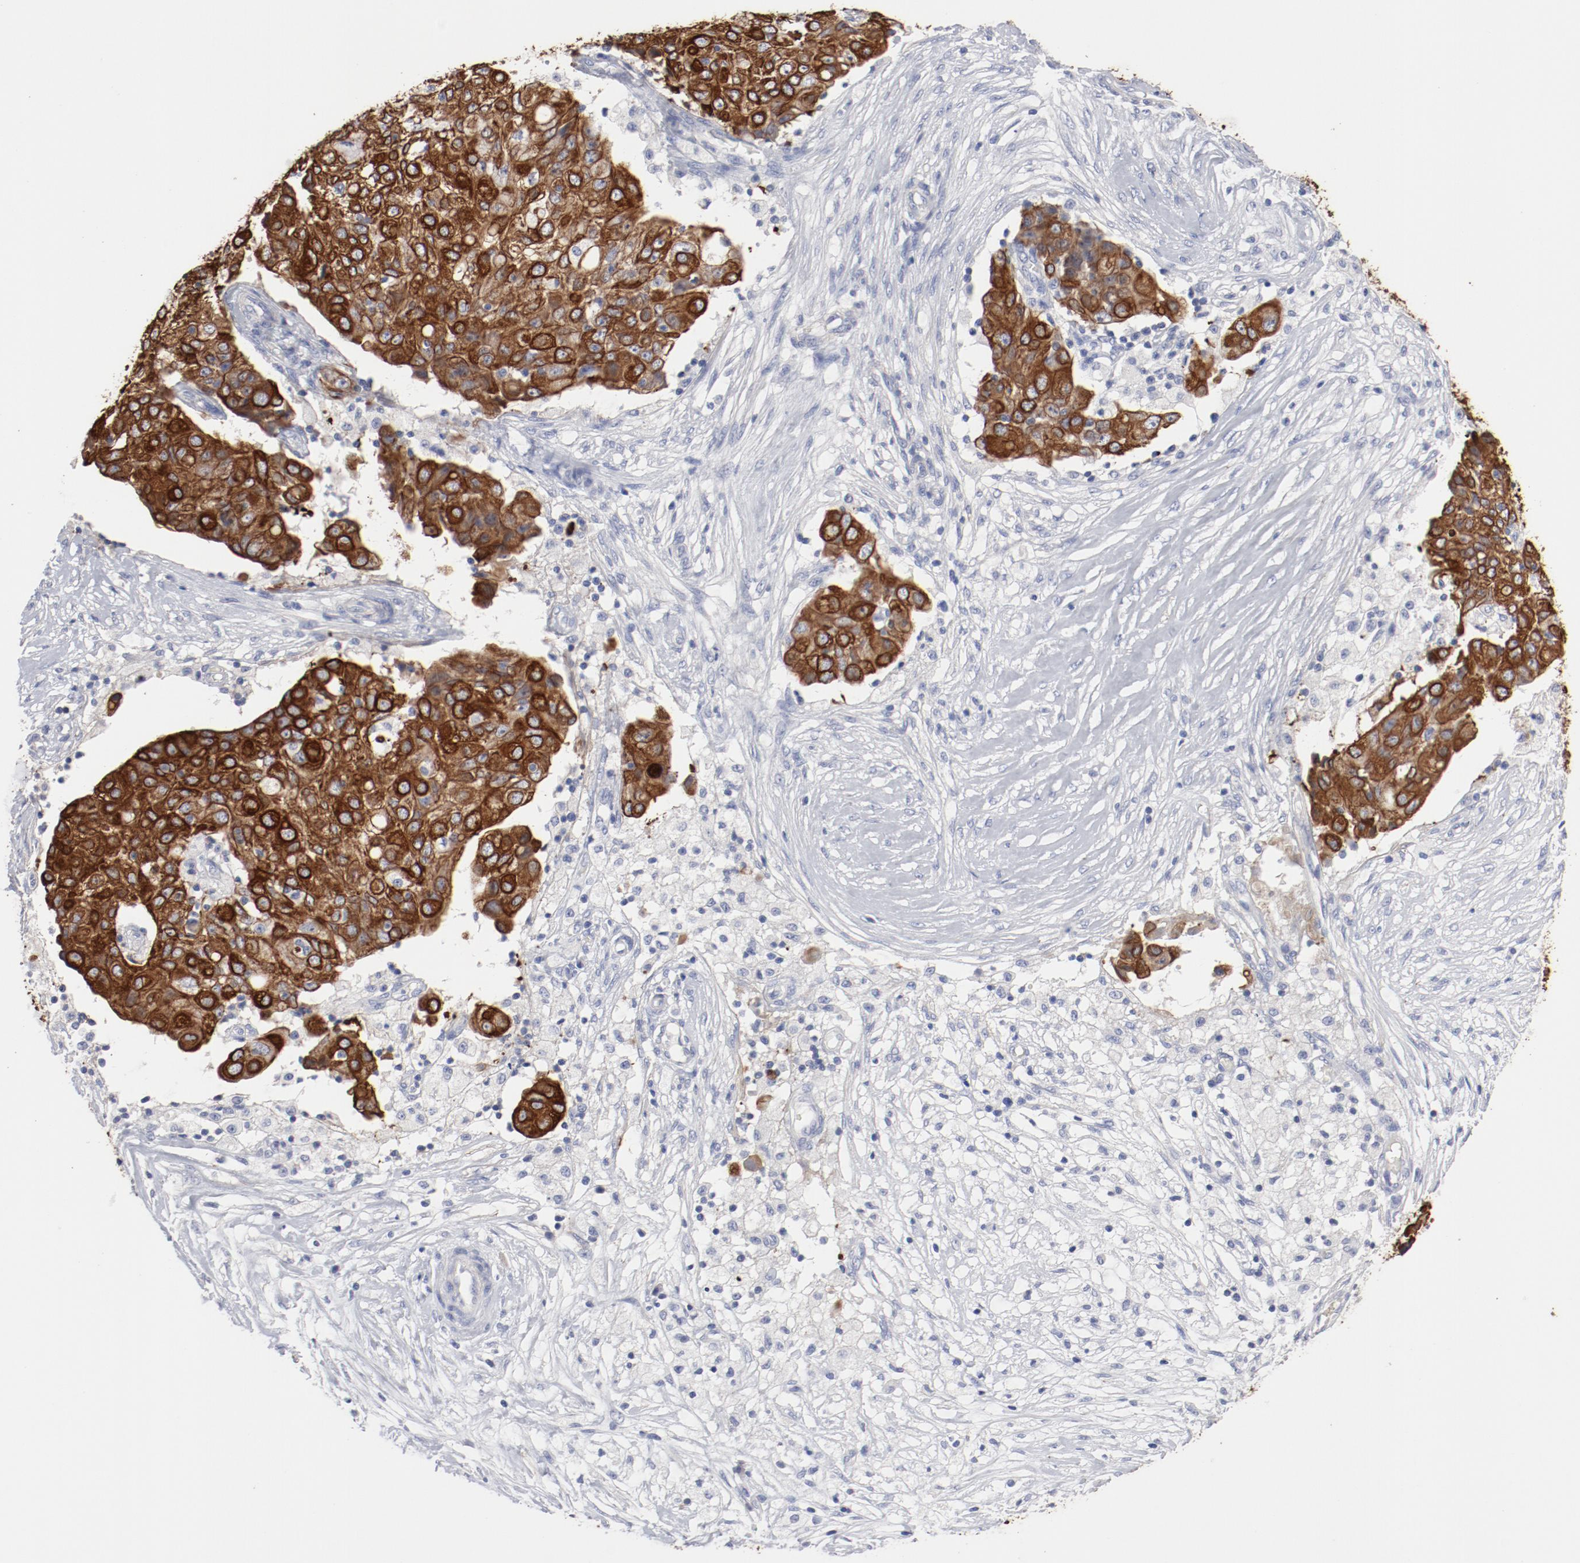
{"staining": {"intensity": "strong", "quantity": ">75%", "location": "cytoplasmic/membranous"}, "tissue": "ovarian cancer", "cell_type": "Tumor cells", "image_type": "cancer", "snomed": [{"axis": "morphology", "description": "Carcinoma, endometroid"}, {"axis": "topography", "description": "Ovary"}], "caption": "Ovarian cancer (endometroid carcinoma) was stained to show a protein in brown. There is high levels of strong cytoplasmic/membranous positivity in about >75% of tumor cells.", "gene": "TSPAN6", "patient": {"sex": "female", "age": 42}}